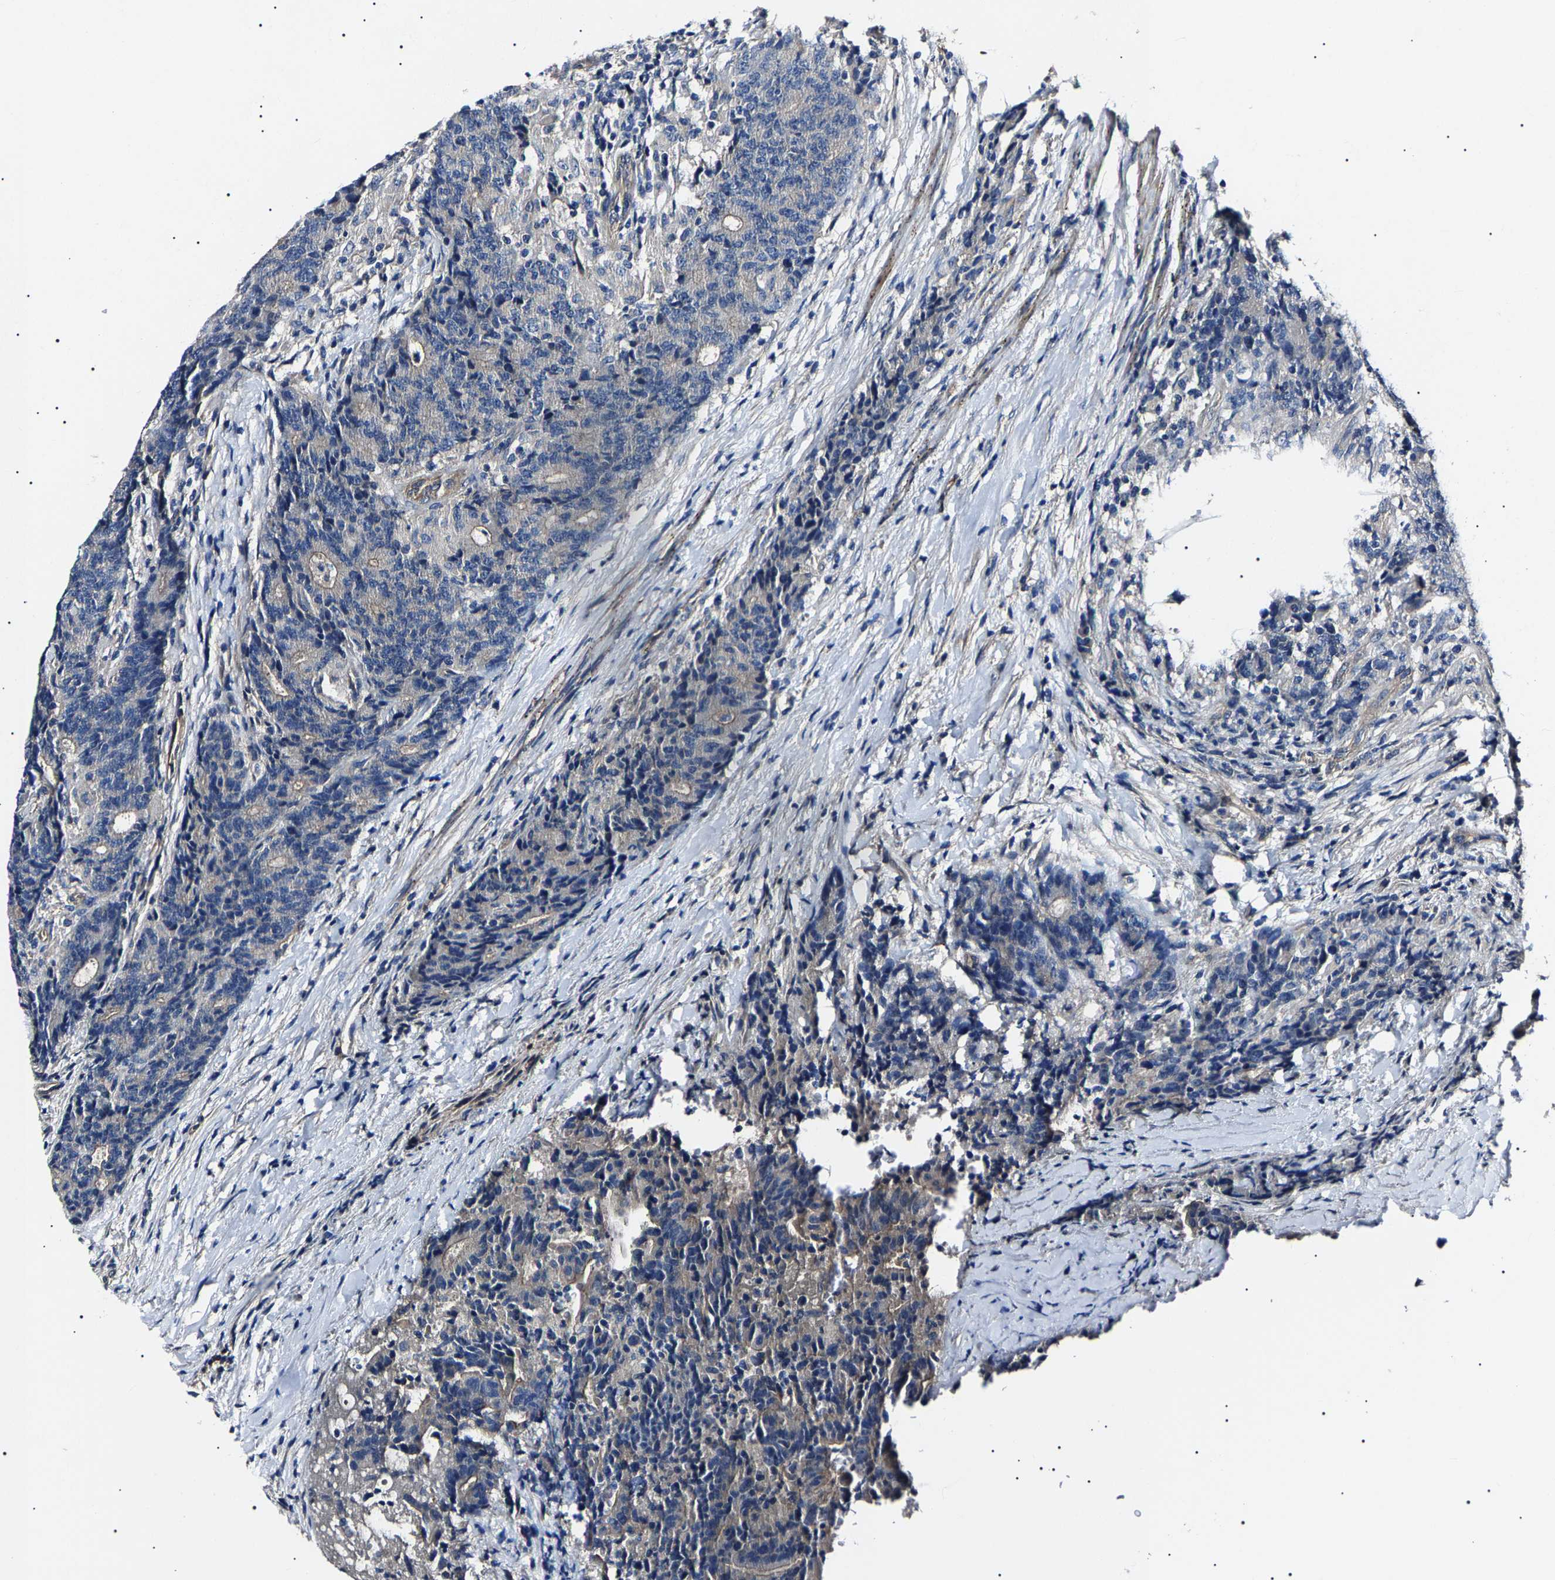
{"staining": {"intensity": "negative", "quantity": "none", "location": "none"}, "tissue": "colorectal cancer", "cell_type": "Tumor cells", "image_type": "cancer", "snomed": [{"axis": "morphology", "description": "Normal tissue, NOS"}, {"axis": "morphology", "description": "Adenocarcinoma, NOS"}, {"axis": "topography", "description": "Colon"}], "caption": "IHC of human colorectal cancer demonstrates no staining in tumor cells.", "gene": "KLHL42", "patient": {"sex": "female", "age": 75}}